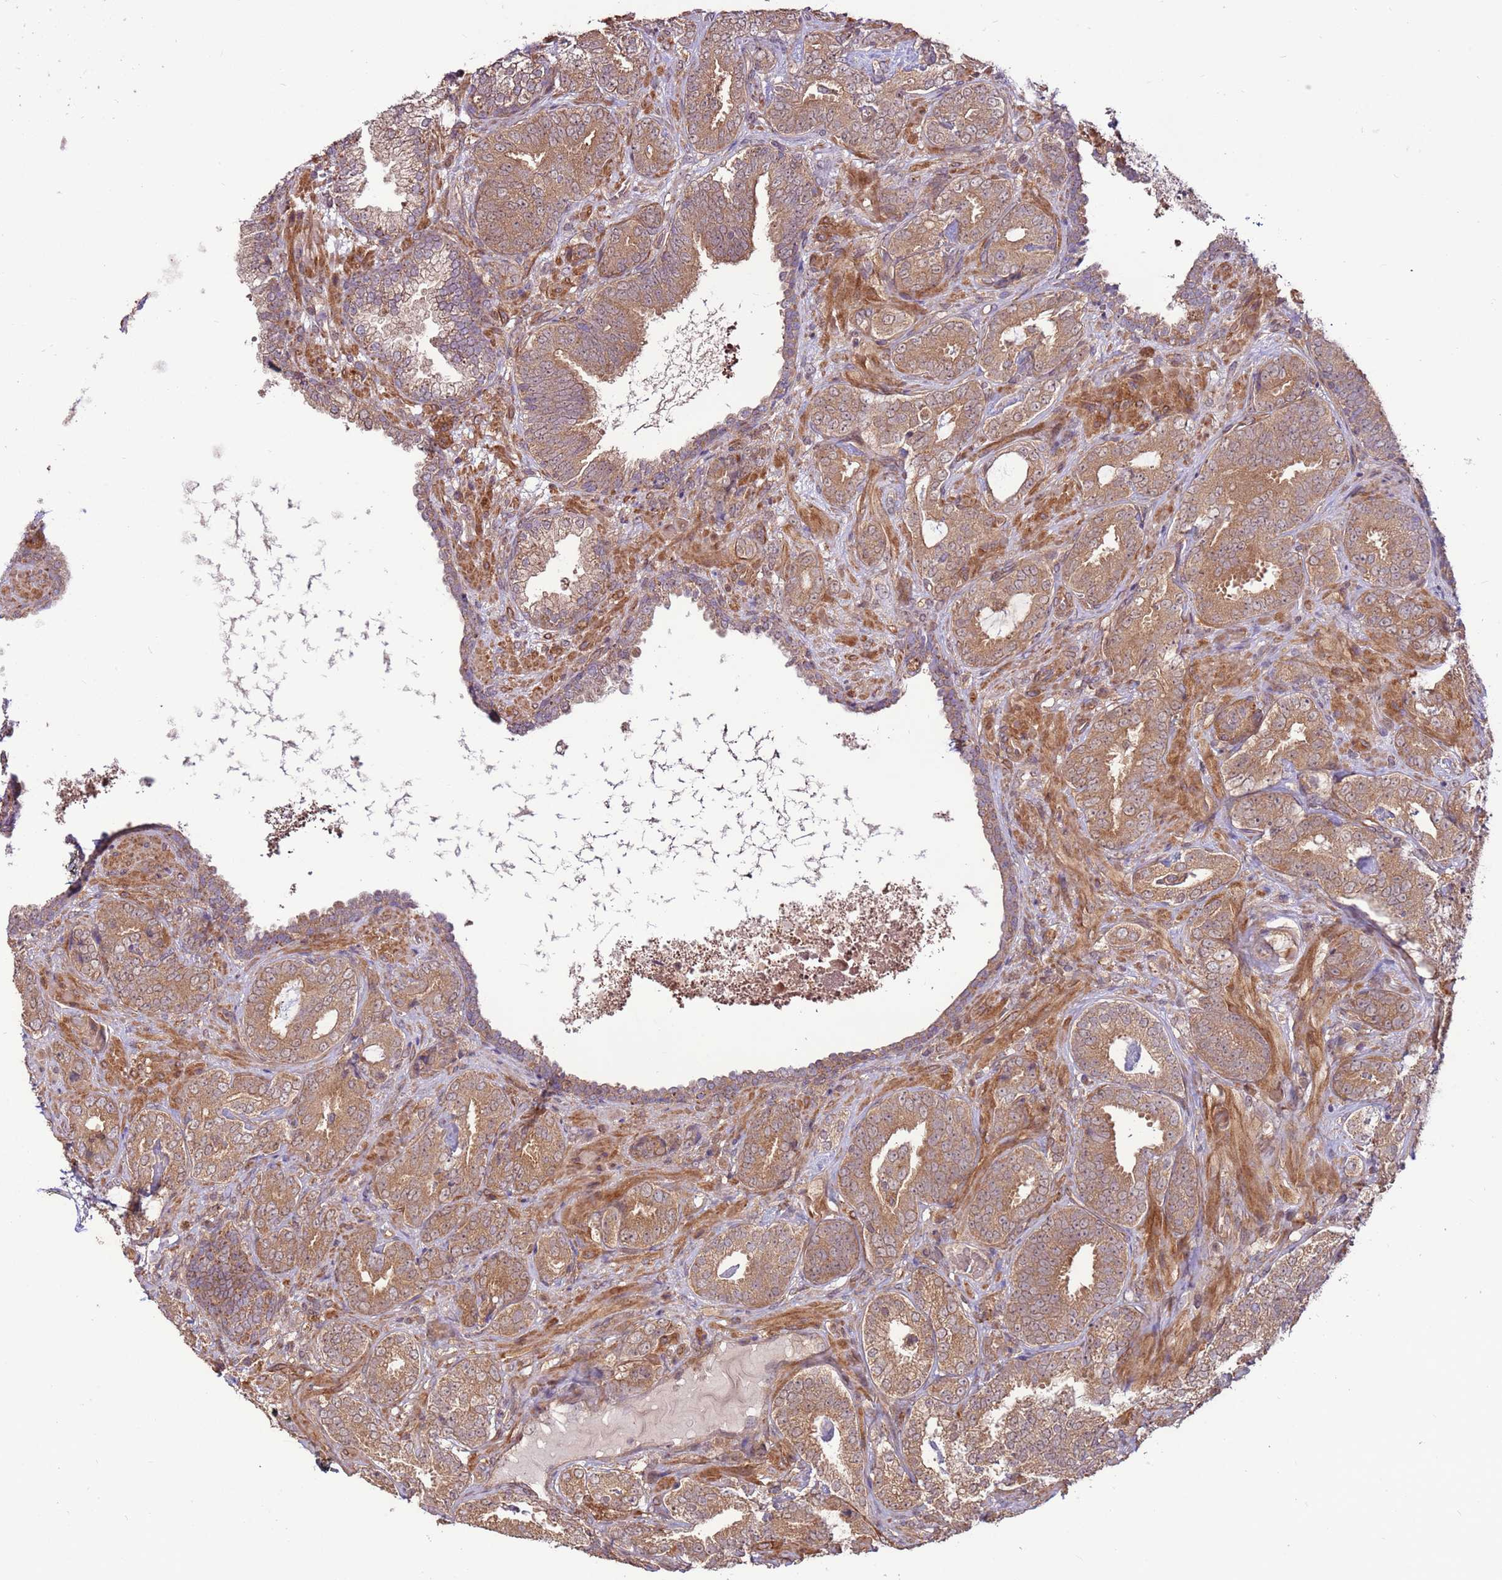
{"staining": {"intensity": "moderate", "quantity": ">75%", "location": "cytoplasmic/membranous"}, "tissue": "prostate cancer", "cell_type": "Tumor cells", "image_type": "cancer", "snomed": [{"axis": "morphology", "description": "Adenocarcinoma, High grade"}, {"axis": "topography", "description": "Prostate"}], "caption": "A medium amount of moderate cytoplasmic/membranous positivity is seen in approximately >75% of tumor cells in prostate high-grade adenocarcinoma tissue.", "gene": "CCDC112", "patient": {"sex": "male", "age": 71}}